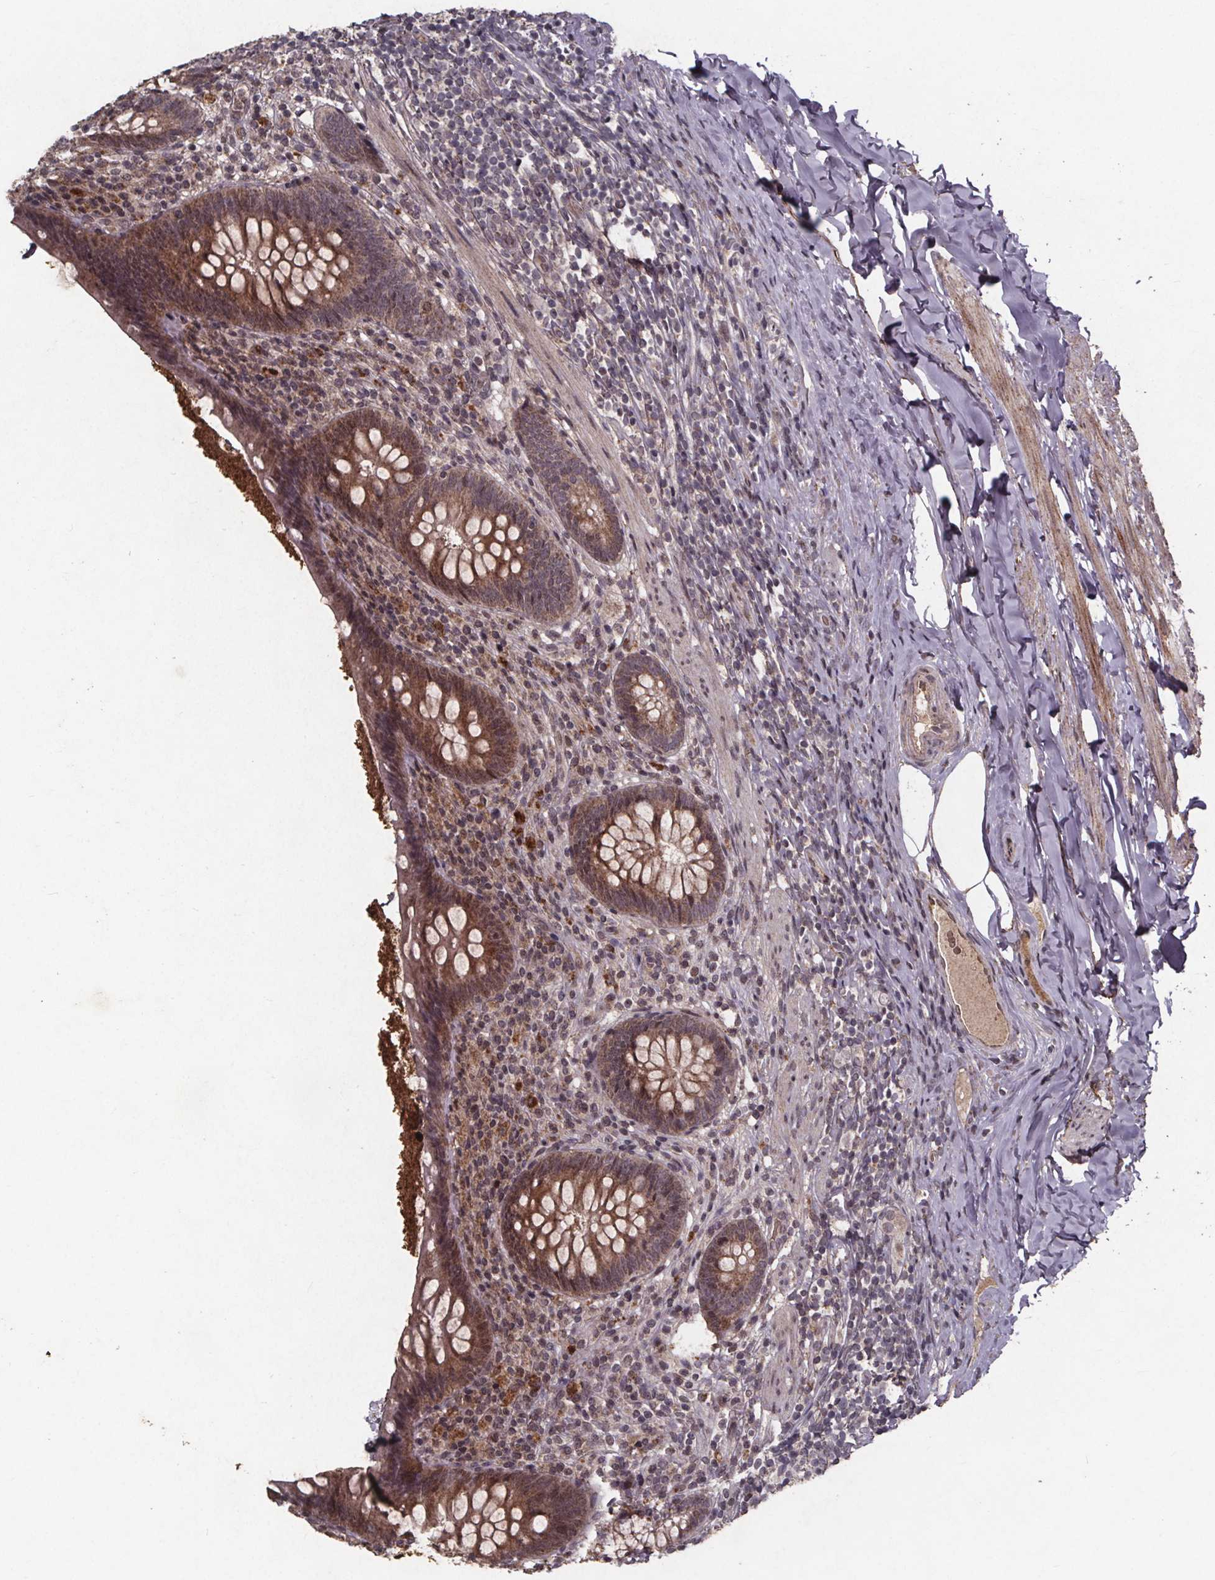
{"staining": {"intensity": "moderate", "quantity": ">75%", "location": "cytoplasmic/membranous,nuclear"}, "tissue": "appendix", "cell_type": "Glandular cells", "image_type": "normal", "snomed": [{"axis": "morphology", "description": "Normal tissue, NOS"}, {"axis": "topography", "description": "Appendix"}], "caption": "Protein expression analysis of normal human appendix reveals moderate cytoplasmic/membranous,nuclear expression in about >75% of glandular cells. The staining is performed using DAB brown chromogen to label protein expression. The nuclei are counter-stained blue using hematoxylin.", "gene": "GPX3", "patient": {"sex": "male", "age": 47}}